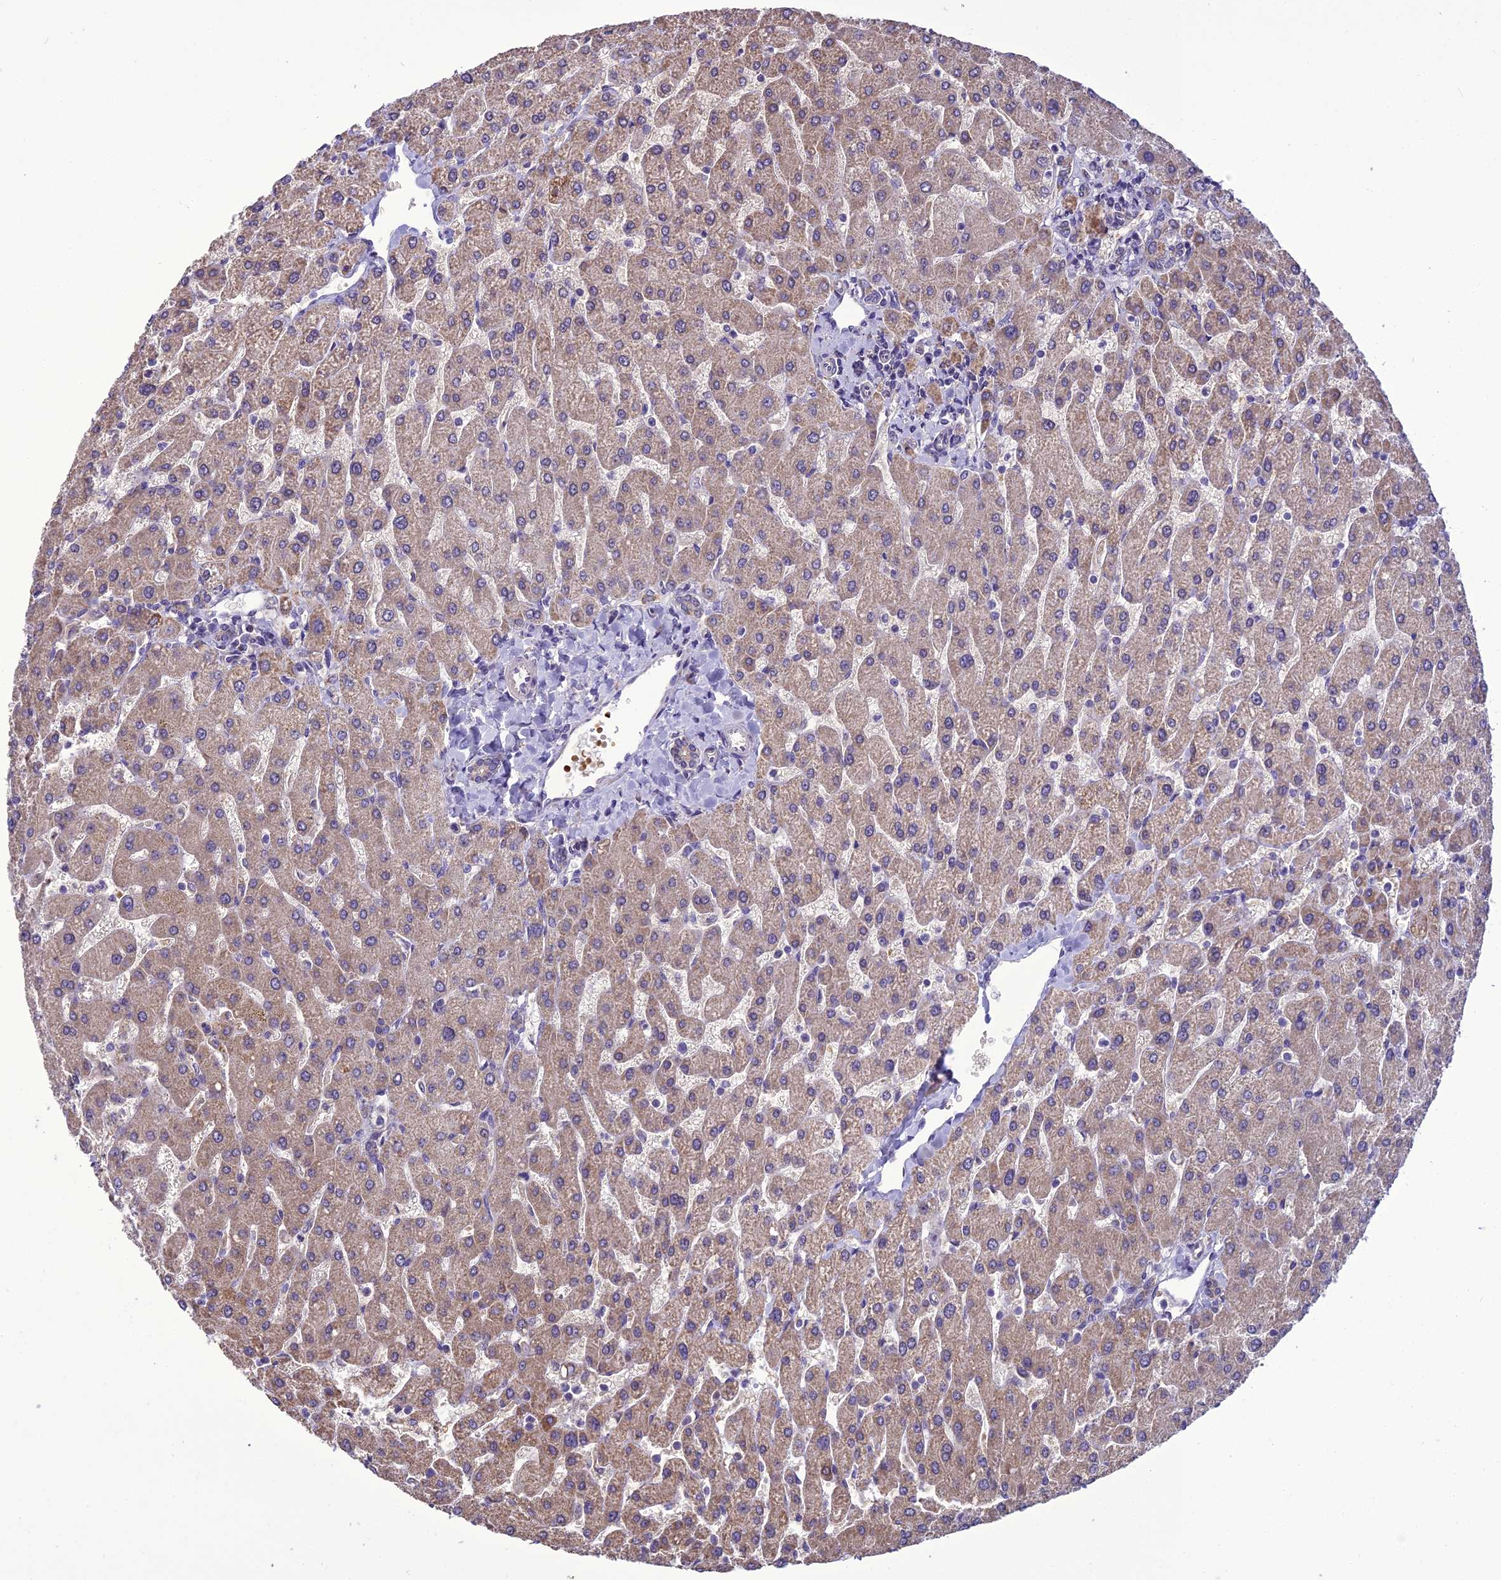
{"staining": {"intensity": "negative", "quantity": "none", "location": "none"}, "tissue": "liver", "cell_type": "Cholangiocytes", "image_type": "normal", "snomed": [{"axis": "morphology", "description": "Normal tissue, NOS"}, {"axis": "topography", "description": "Liver"}], "caption": "Photomicrograph shows no protein expression in cholangiocytes of unremarkable liver.", "gene": "ENSG00000260272", "patient": {"sex": "male", "age": 55}}